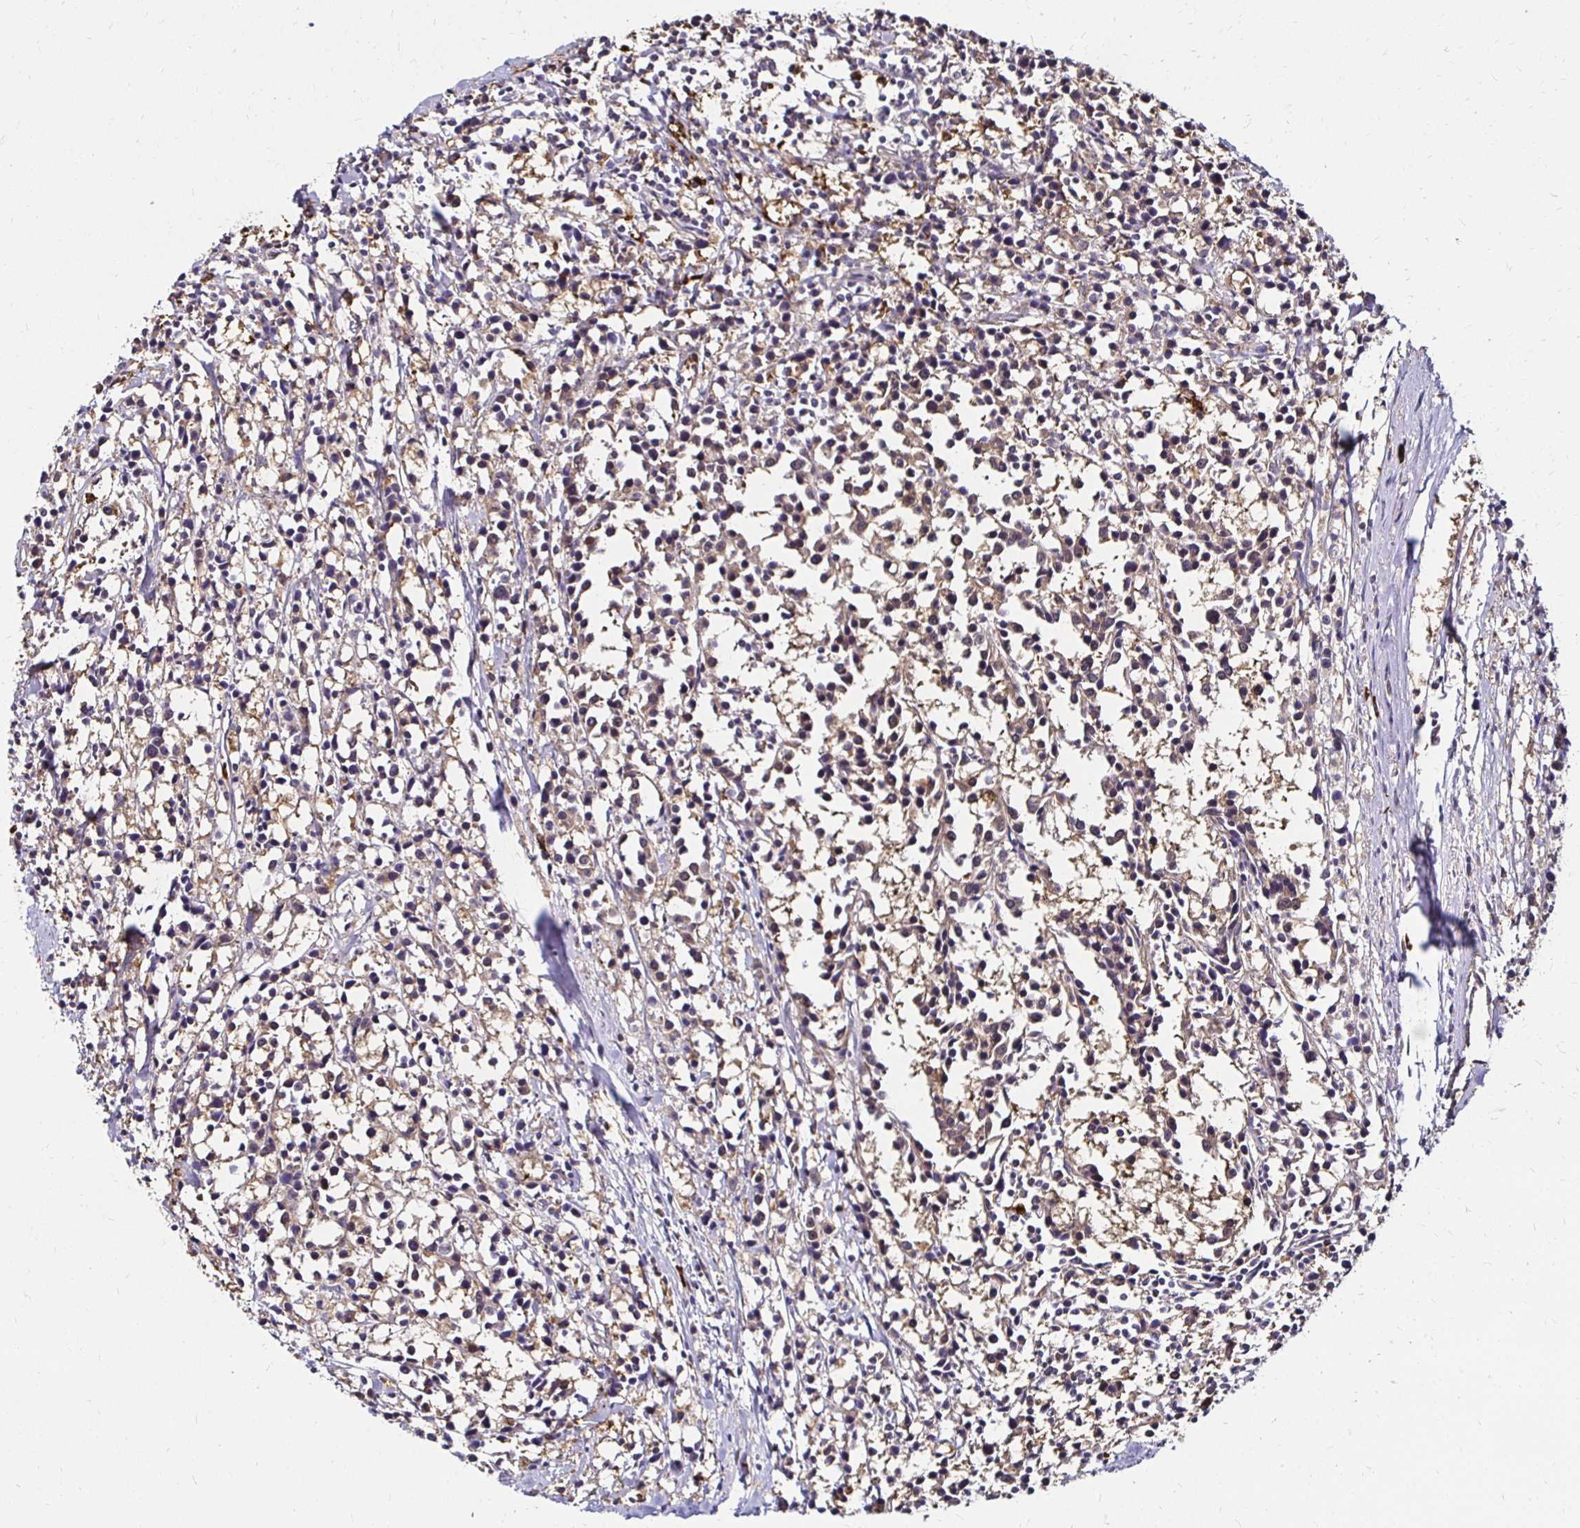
{"staining": {"intensity": "weak", "quantity": "25%-75%", "location": "cytoplasmic/membranous"}, "tissue": "breast cancer", "cell_type": "Tumor cells", "image_type": "cancer", "snomed": [{"axis": "morphology", "description": "Duct carcinoma"}, {"axis": "topography", "description": "Breast"}], "caption": "Tumor cells exhibit weak cytoplasmic/membranous expression in approximately 25%-75% of cells in intraductal carcinoma (breast).", "gene": "TXN", "patient": {"sex": "female", "age": 80}}